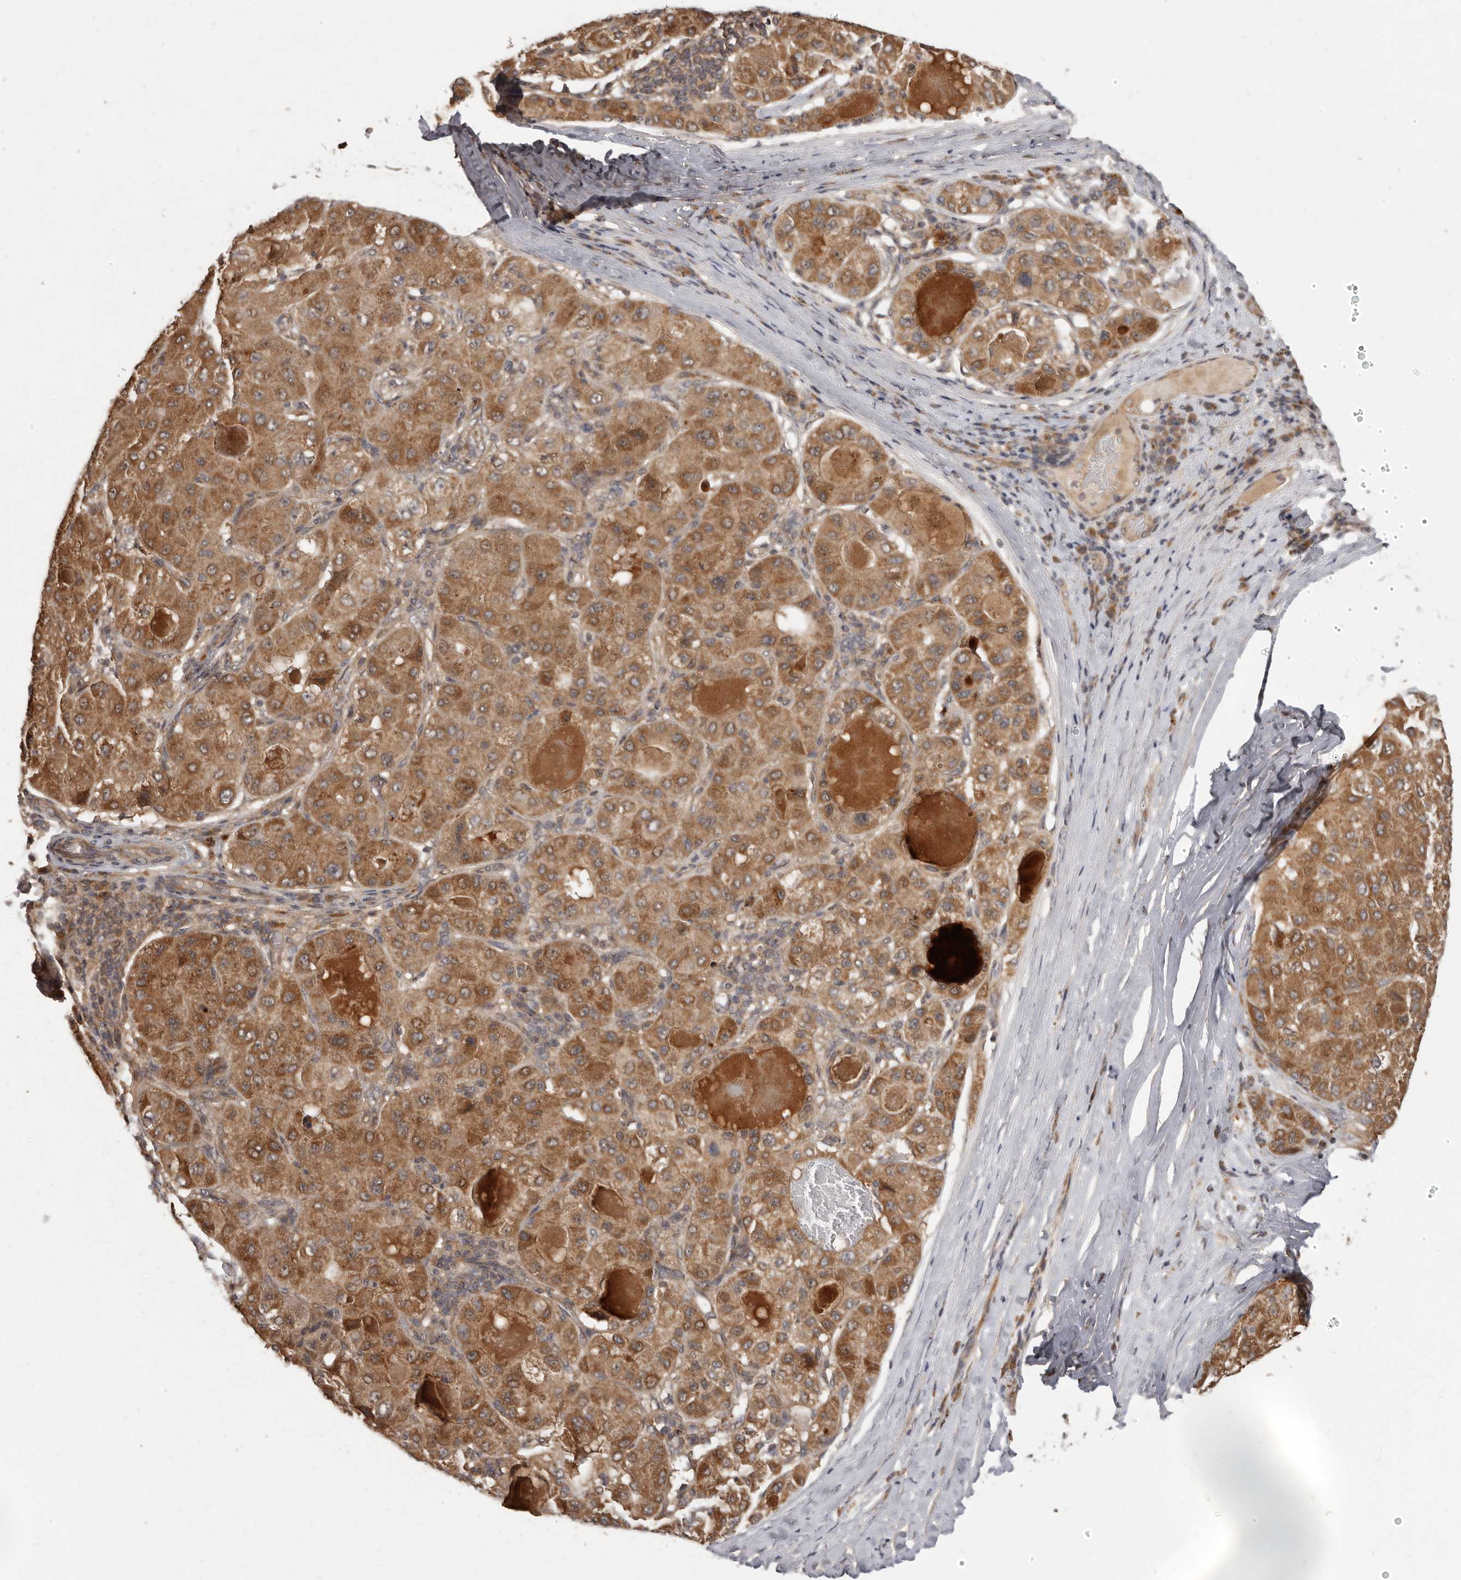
{"staining": {"intensity": "strong", "quantity": ">75%", "location": "cytoplasmic/membranous"}, "tissue": "liver cancer", "cell_type": "Tumor cells", "image_type": "cancer", "snomed": [{"axis": "morphology", "description": "Carcinoma, Hepatocellular, NOS"}, {"axis": "topography", "description": "Liver"}], "caption": "Immunohistochemistry (IHC) of human liver cancer (hepatocellular carcinoma) reveals high levels of strong cytoplasmic/membranous positivity in about >75% of tumor cells. (Brightfield microscopy of DAB IHC at high magnification).", "gene": "MTO1", "patient": {"sex": "male", "age": 80}}